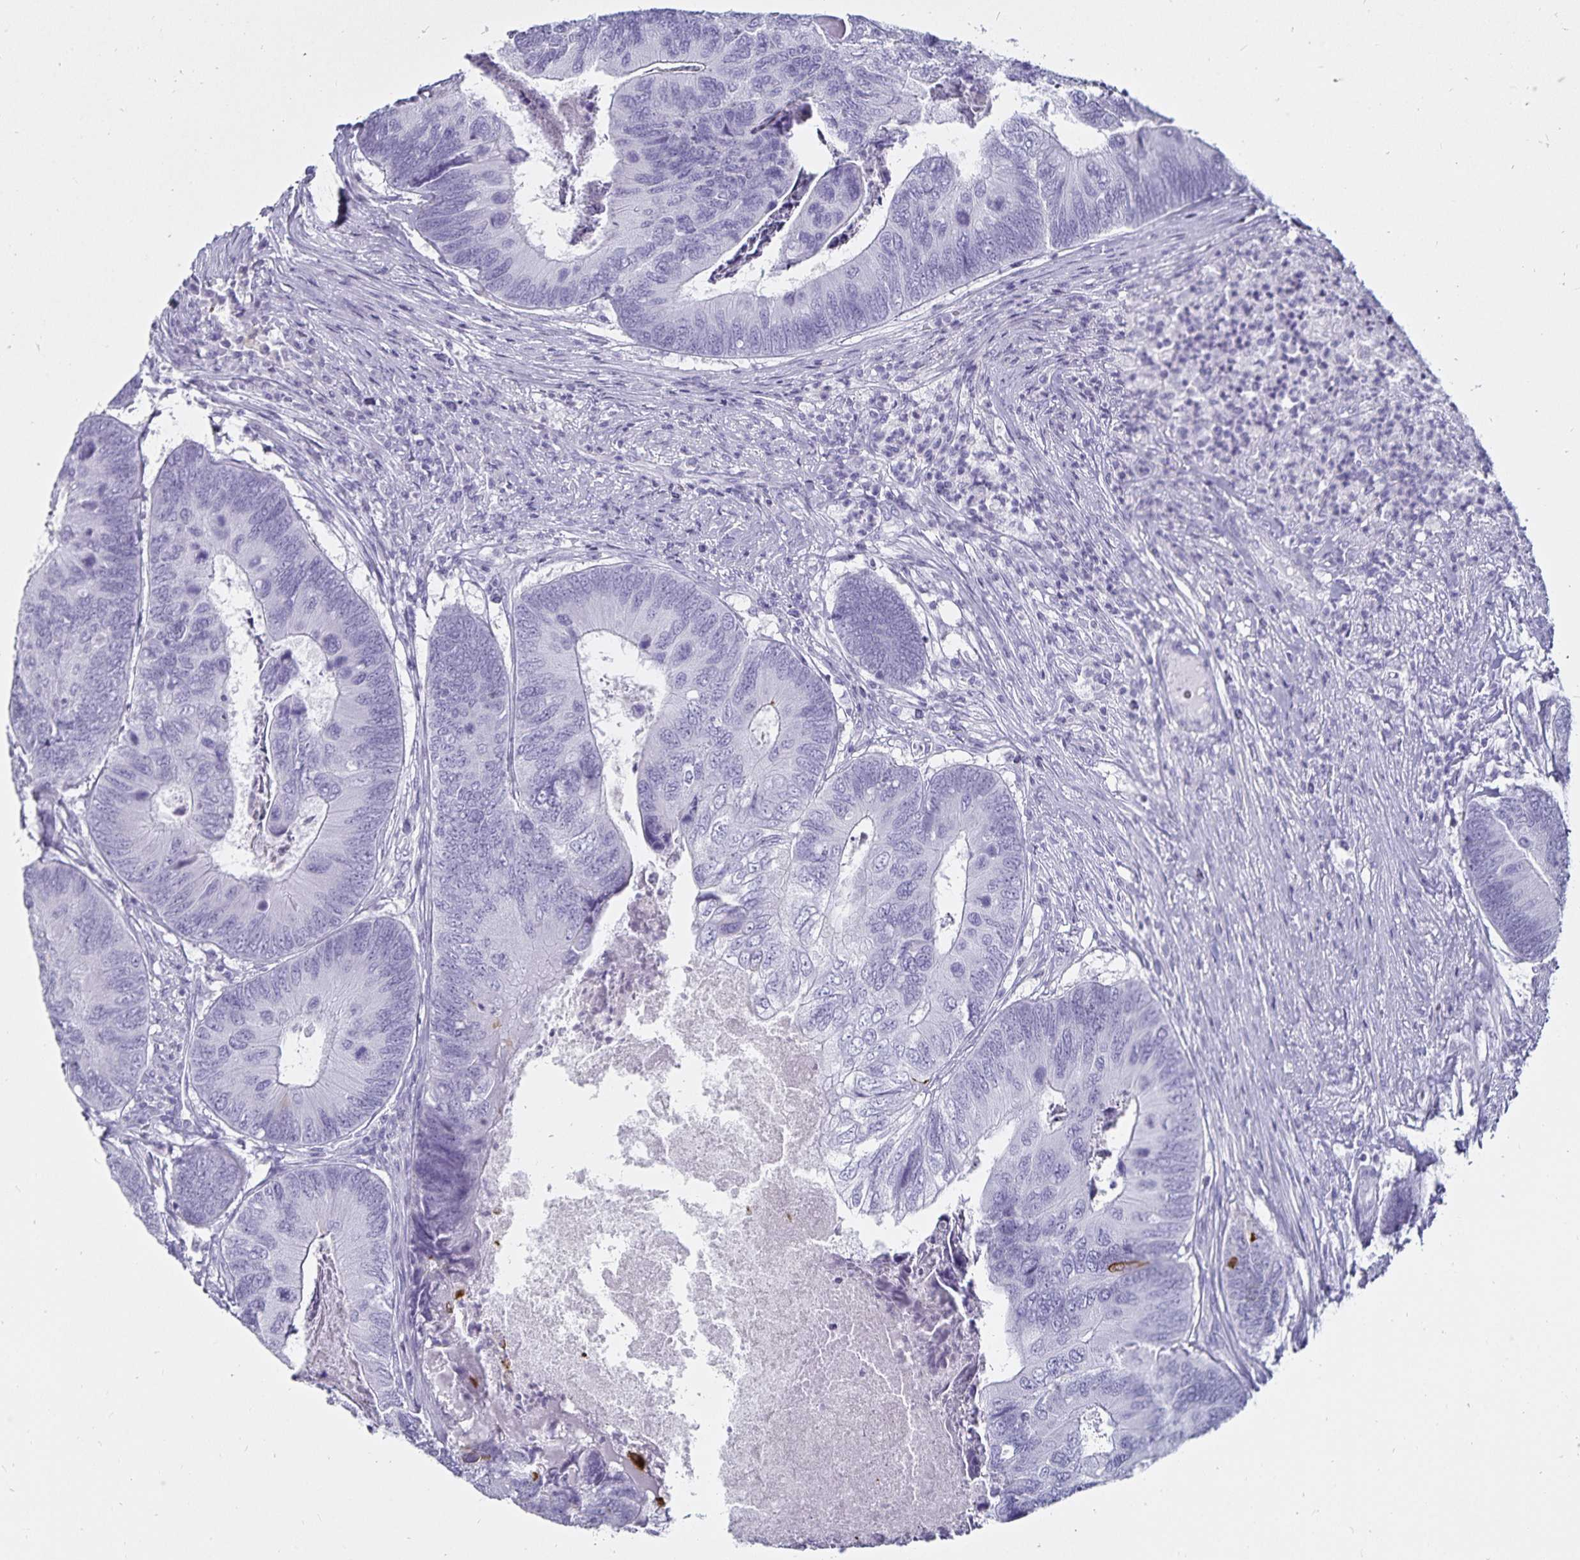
{"staining": {"intensity": "strong", "quantity": "<25%", "location": "cytoplasmic/membranous"}, "tissue": "colorectal cancer", "cell_type": "Tumor cells", "image_type": "cancer", "snomed": [{"axis": "morphology", "description": "Adenocarcinoma, NOS"}, {"axis": "topography", "description": "Colon"}], "caption": "Tumor cells demonstrate medium levels of strong cytoplasmic/membranous expression in about <25% of cells in colorectal cancer. (DAB (3,3'-diaminobenzidine) = brown stain, brightfield microscopy at high magnification).", "gene": "DEFA6", "patient": {"sex": "female", "age": 67}}